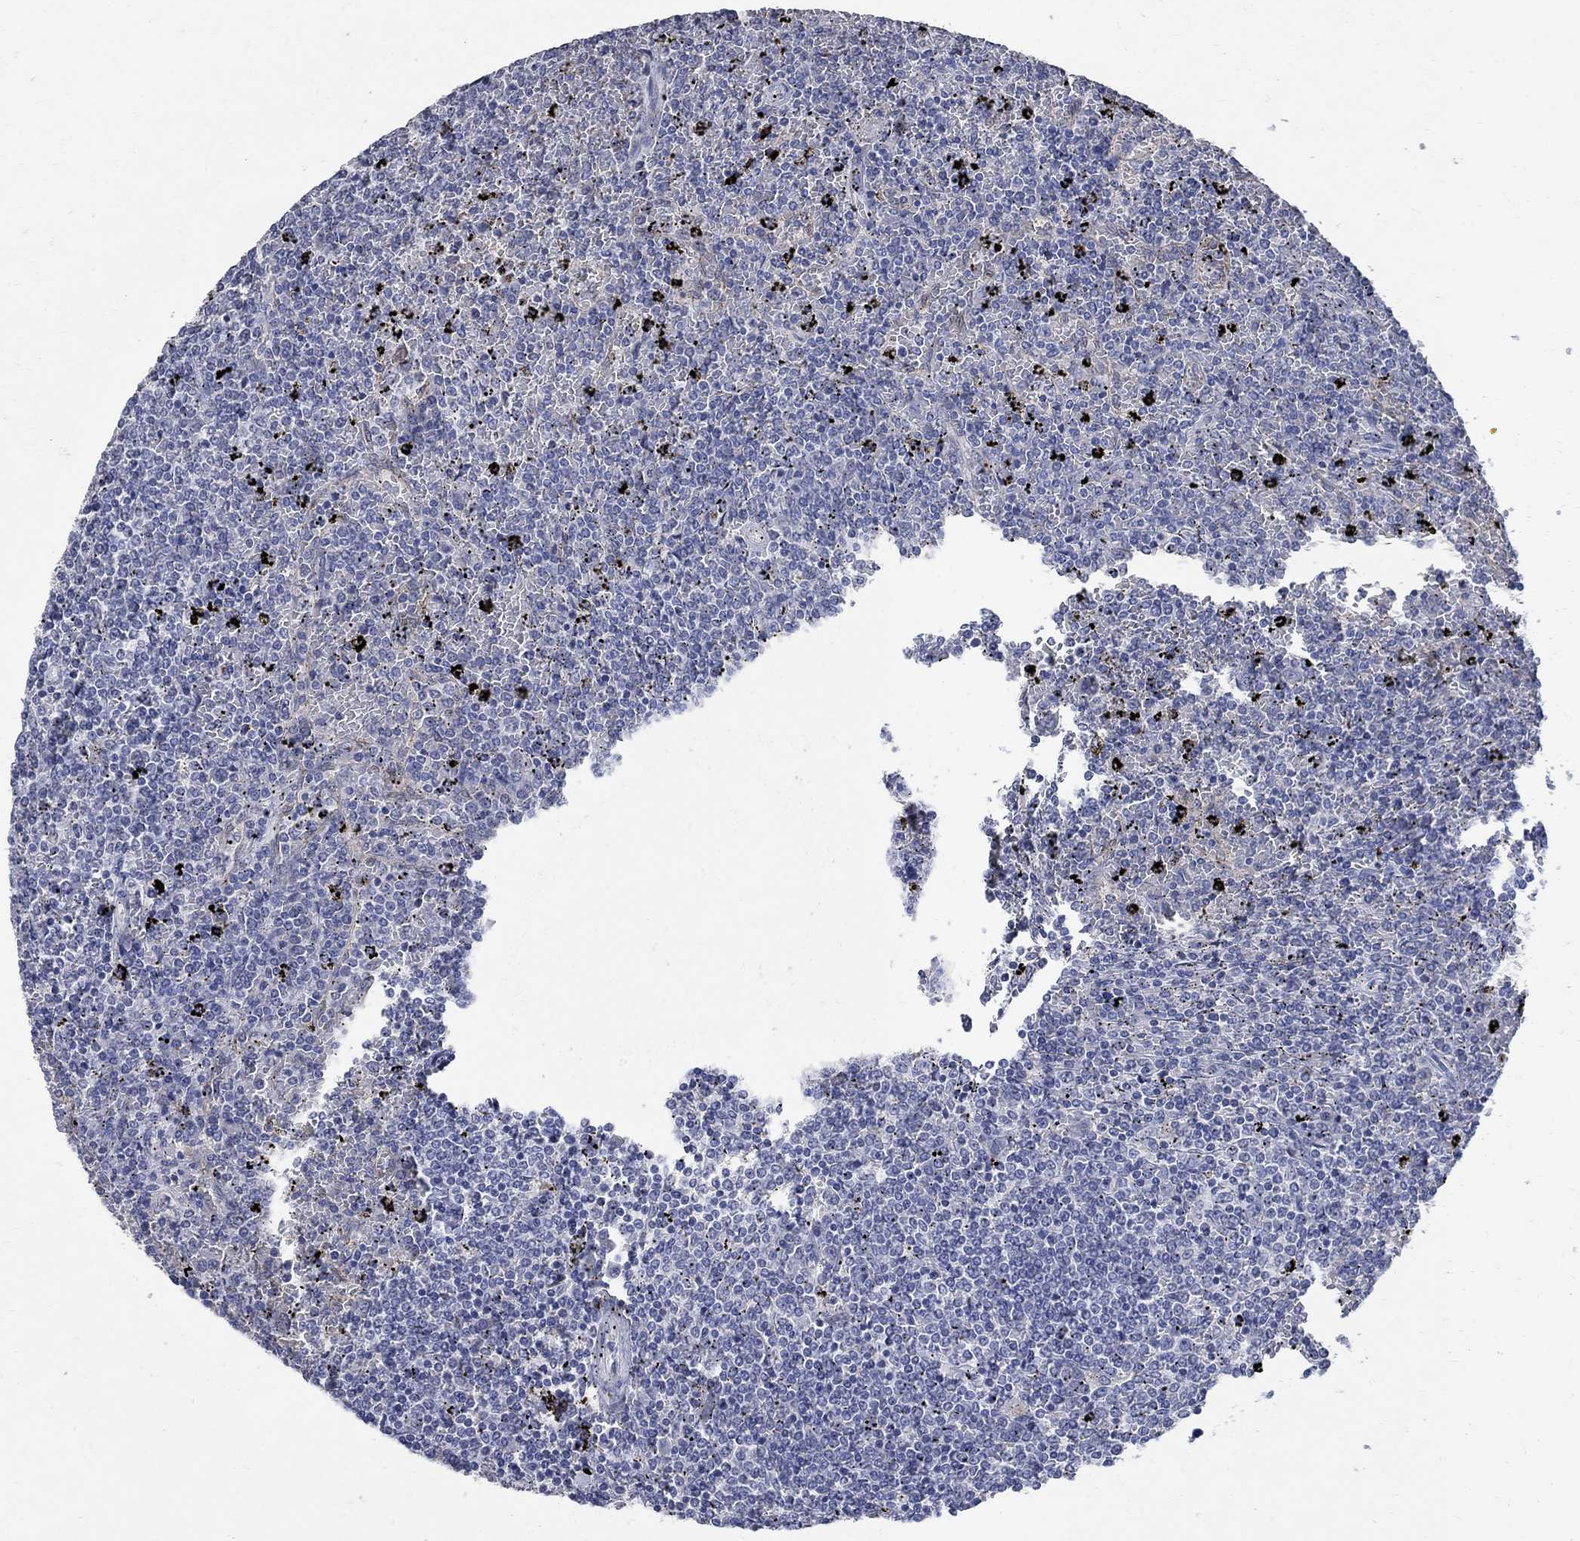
{"staining": {"intensity": "negative", "quantity": "none", "location": "none"}, "tissue": "lymphoma", "cell_type": "Tumor cells", "image_type": "cancer", "snomed": [{"axis": "morphology", "description": "Malignant lymphoma, non-Hodgkin's type, Low grade"}, {"axis": "topography", "description": "Spleen"}], "caption": "Tumor cells are negative for protein expression in human lymphoma.", "gene": "TMEM169", "patient": {"sex": "female", "age": 77}}